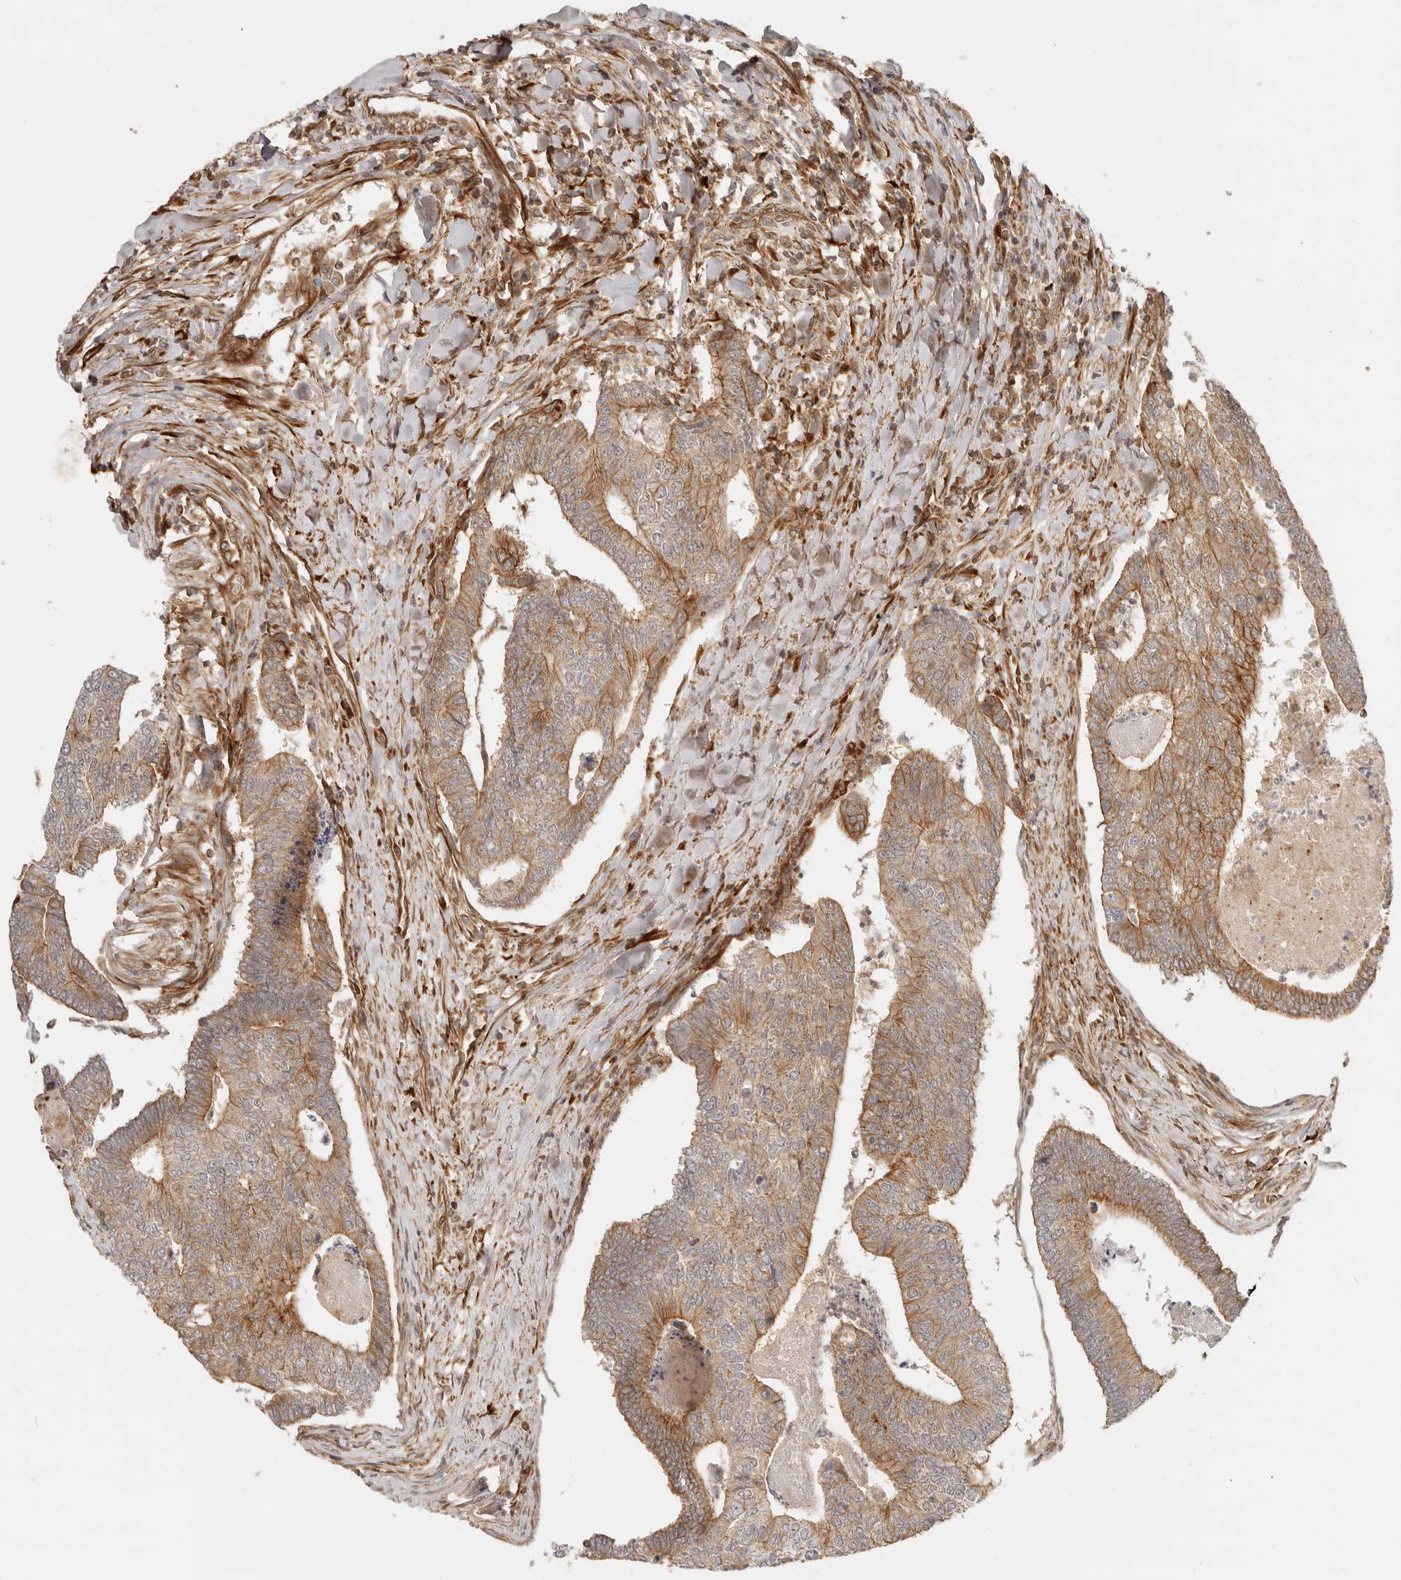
{"staining": {"intensity": "moderate", "quantity": ">75%", "location": "cytoplasmic/membranous"}, "tissue": "colorectal cancer", "cell_type": "Tumor cells", "image_type": "cancer", "snomed": [{"axis": "morphology", "description": "Adenocarcinoma, NOS"}, {"axis": "topography", "description": "Colon"}], "caption": "Protein expression analysis of colorectal cancer (adenocarcinoma) reveals moderate cytoplasmic/membranous staining in about >75% of tumor cells. The protein is shown in brown color, while the nuclei are stained blue.", "gene": "UFSP1", "patient": {"sex": "female", "age": 67}}